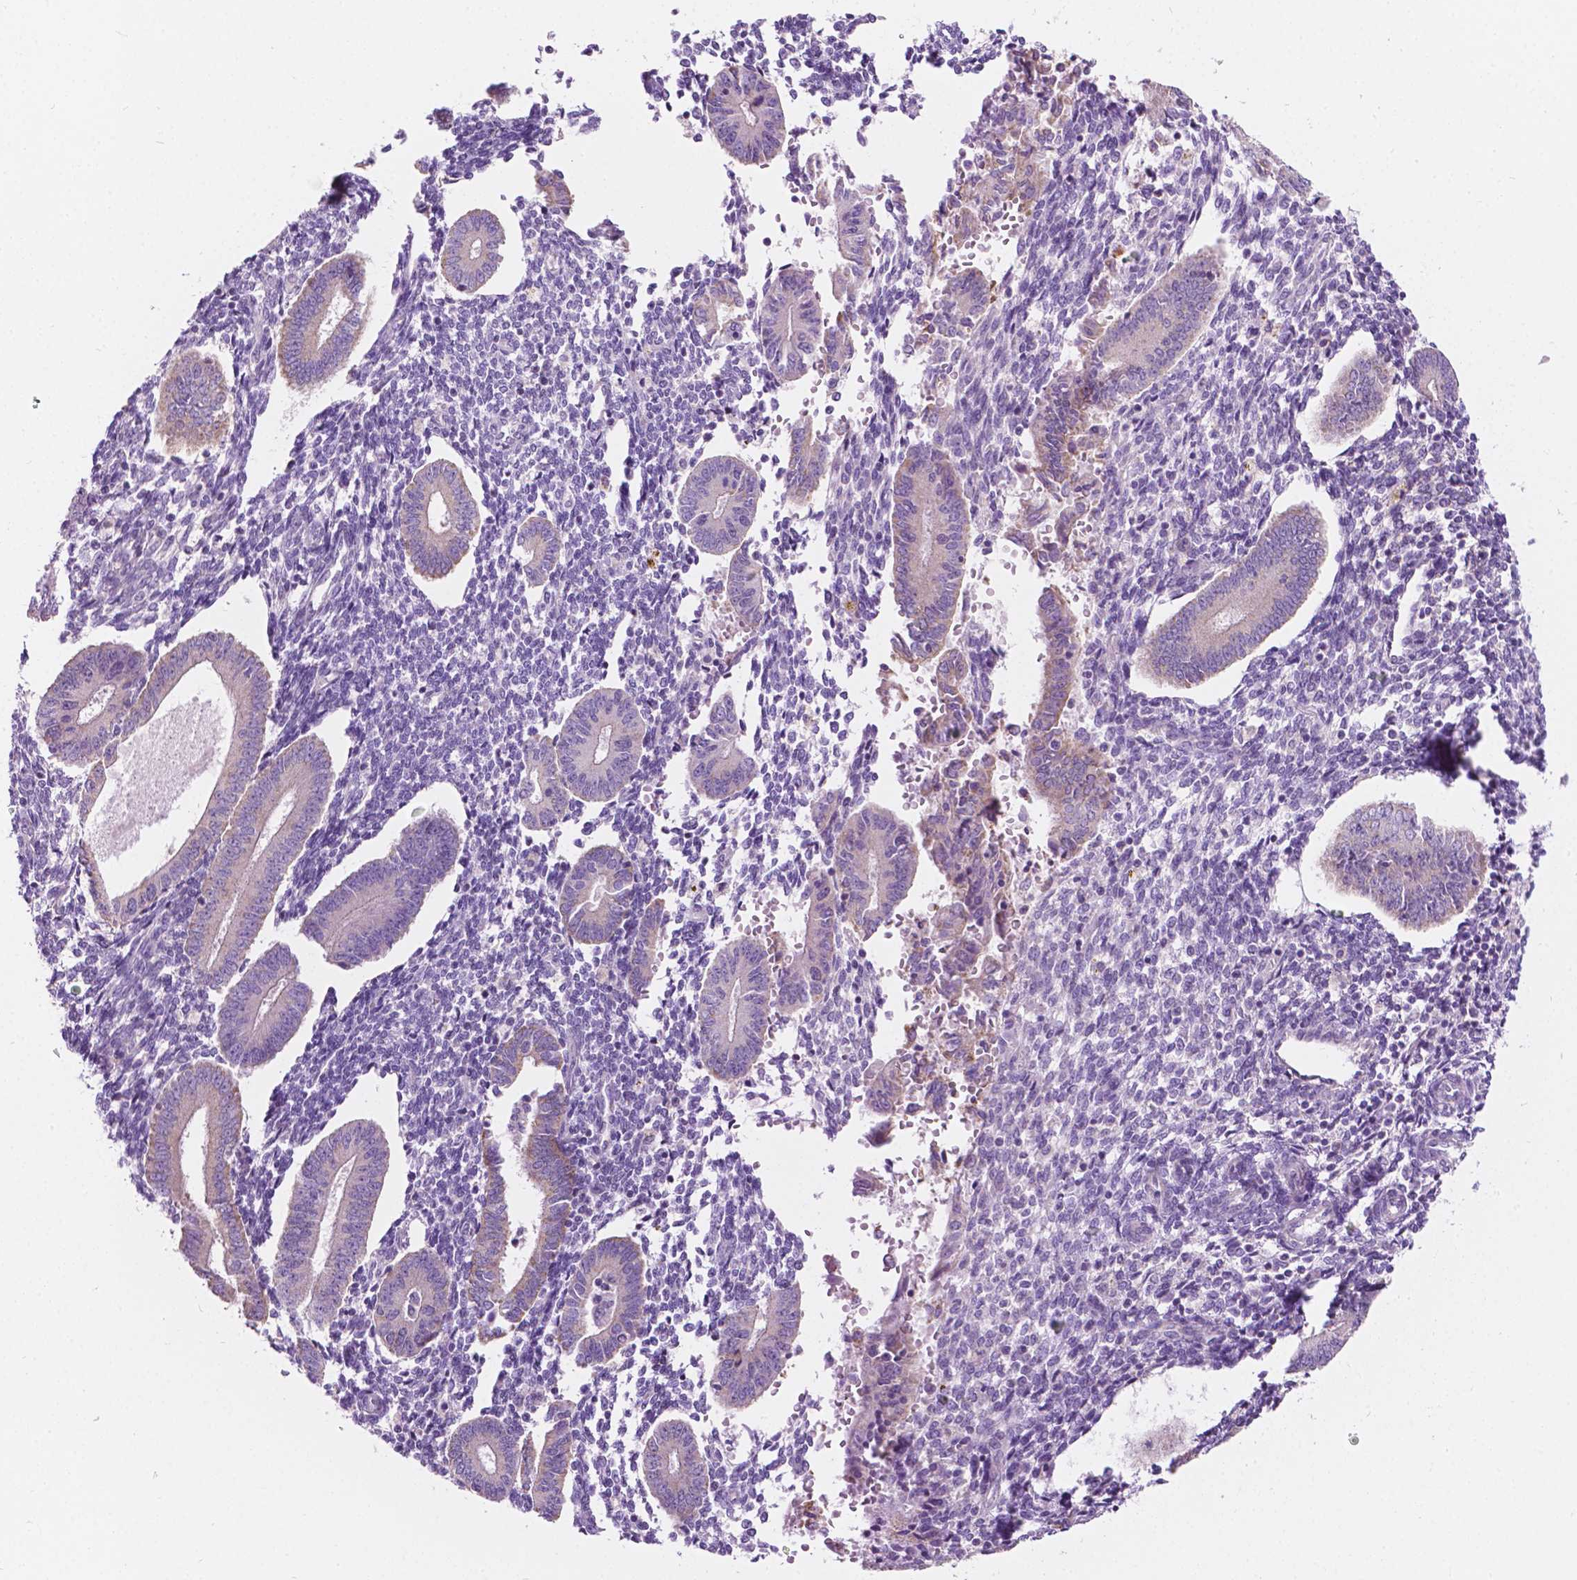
{"staining": {"intensity": "negative", "quantity": "none", "location": "none"}, "tissue": "endometrium", "cell_type": "Cells in endometrial stroma", "image_type": "normal", "snomed": [{"axis": "morphology", "description": "Normal tissue, NOS"}, {"axis": "topography", "description": "Endometrium"}], "caption": "The image exhibits no staining of cells in endometrial stroma in unremarkable endometrium. Brightfield microscopy of IHC stained with DAB (3,3'-diaminobenzidine) (brown) and hematoxylin (blue), captured at high magnification.", "gene": "NOS1AP", "patient": {"sex": "female", "age": 40}}